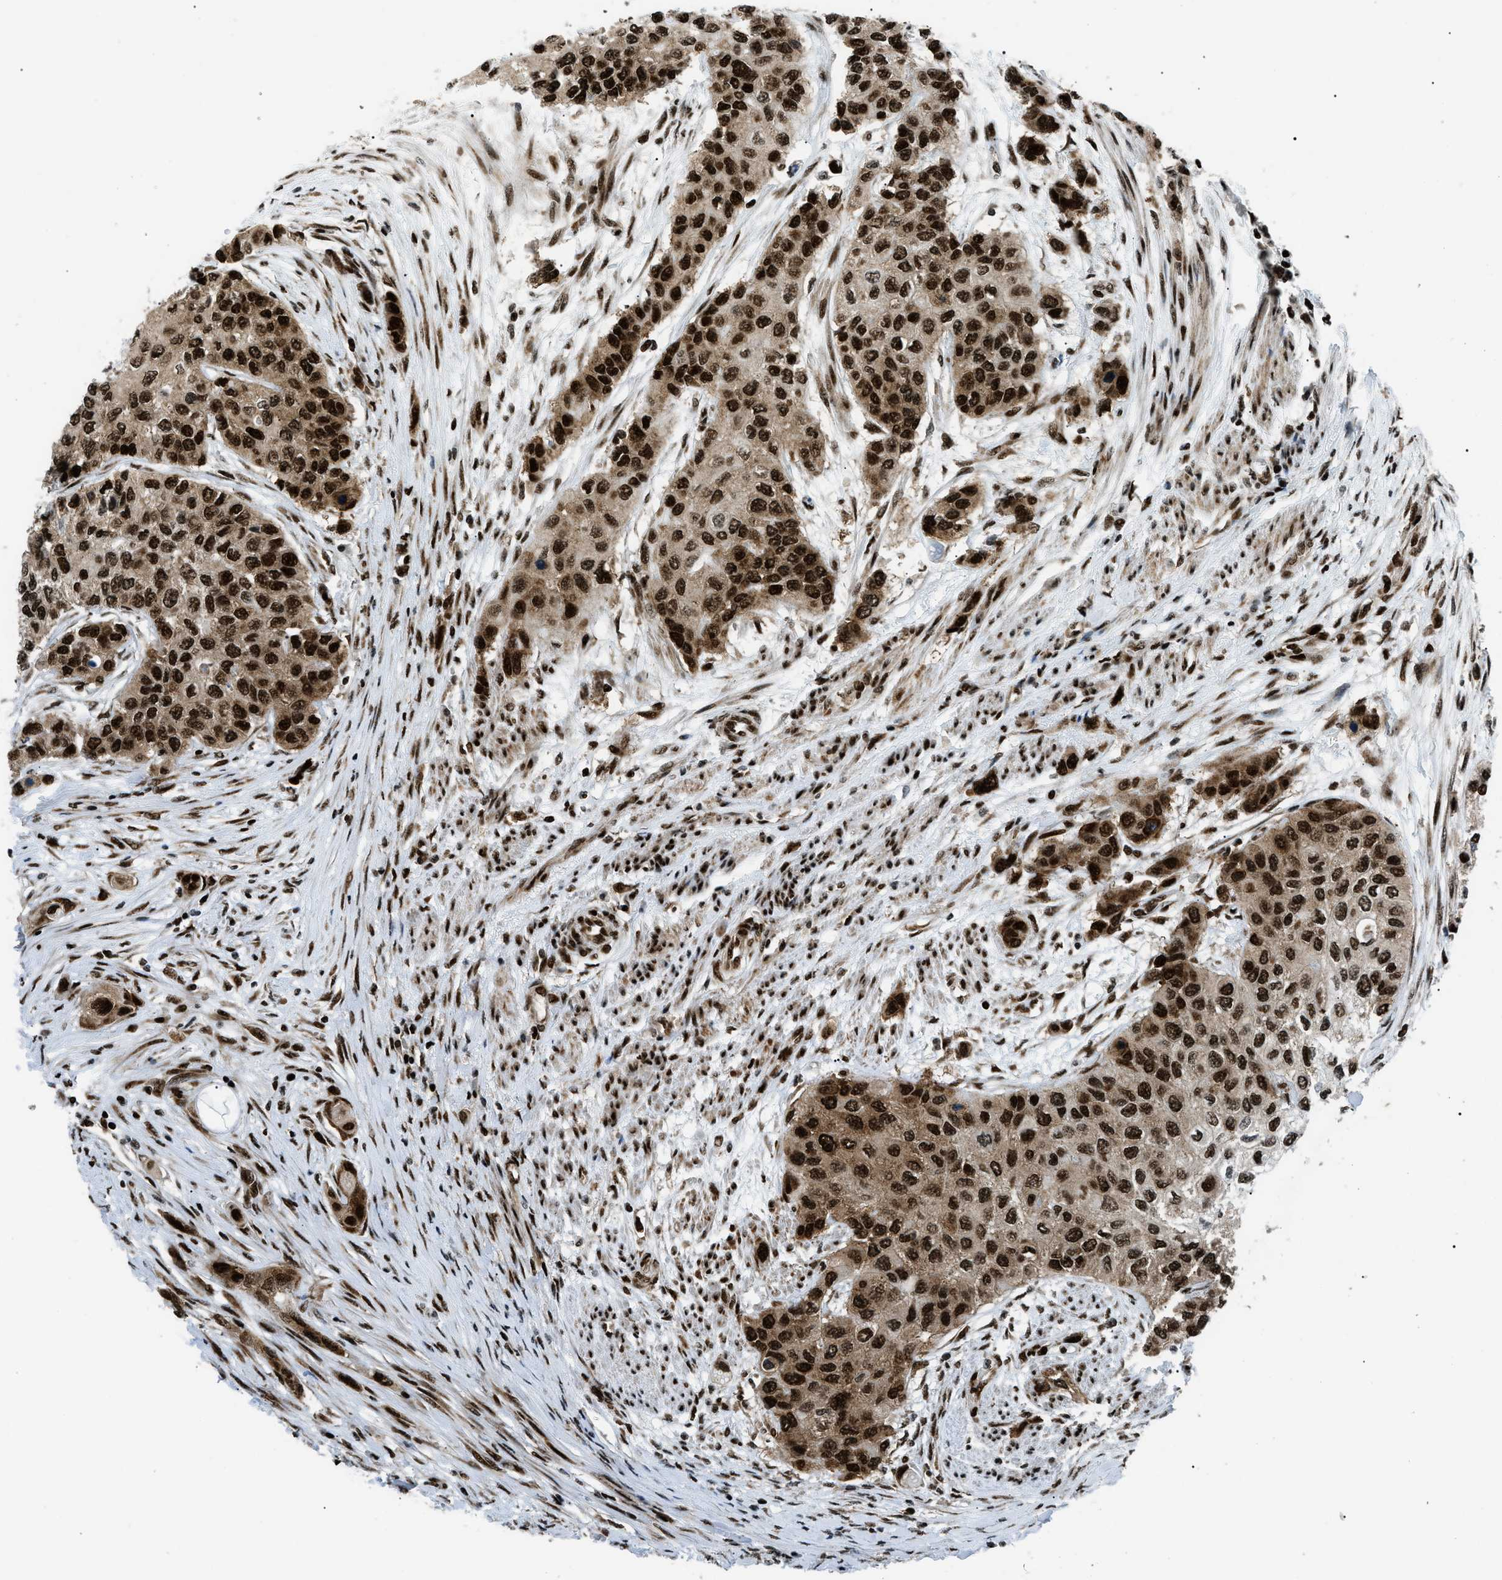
{"staining": {"intensity": "strong", "quantity": ">75%", "location": "cytoplasmic/membranous,nuclear"}, "tissue": "urothelial cancer", "cell_type": "Tumor cells", "image_type": "cancer", "snomed": [{"axis": "morphology", "description": "Urothelial carcinoma, High grade"}, {"axis": "topography", "description": "Urinary bladder"}], "caption": "DAB immunohistochemical staining of high-grade urothelial carcinoma reveals strong cytoplasmic/membranous and nuclear protein staining in approximately >75% of tumor cells.", "gene": "HNRNPK", "patient": {"sex": "female", "age": 56}}